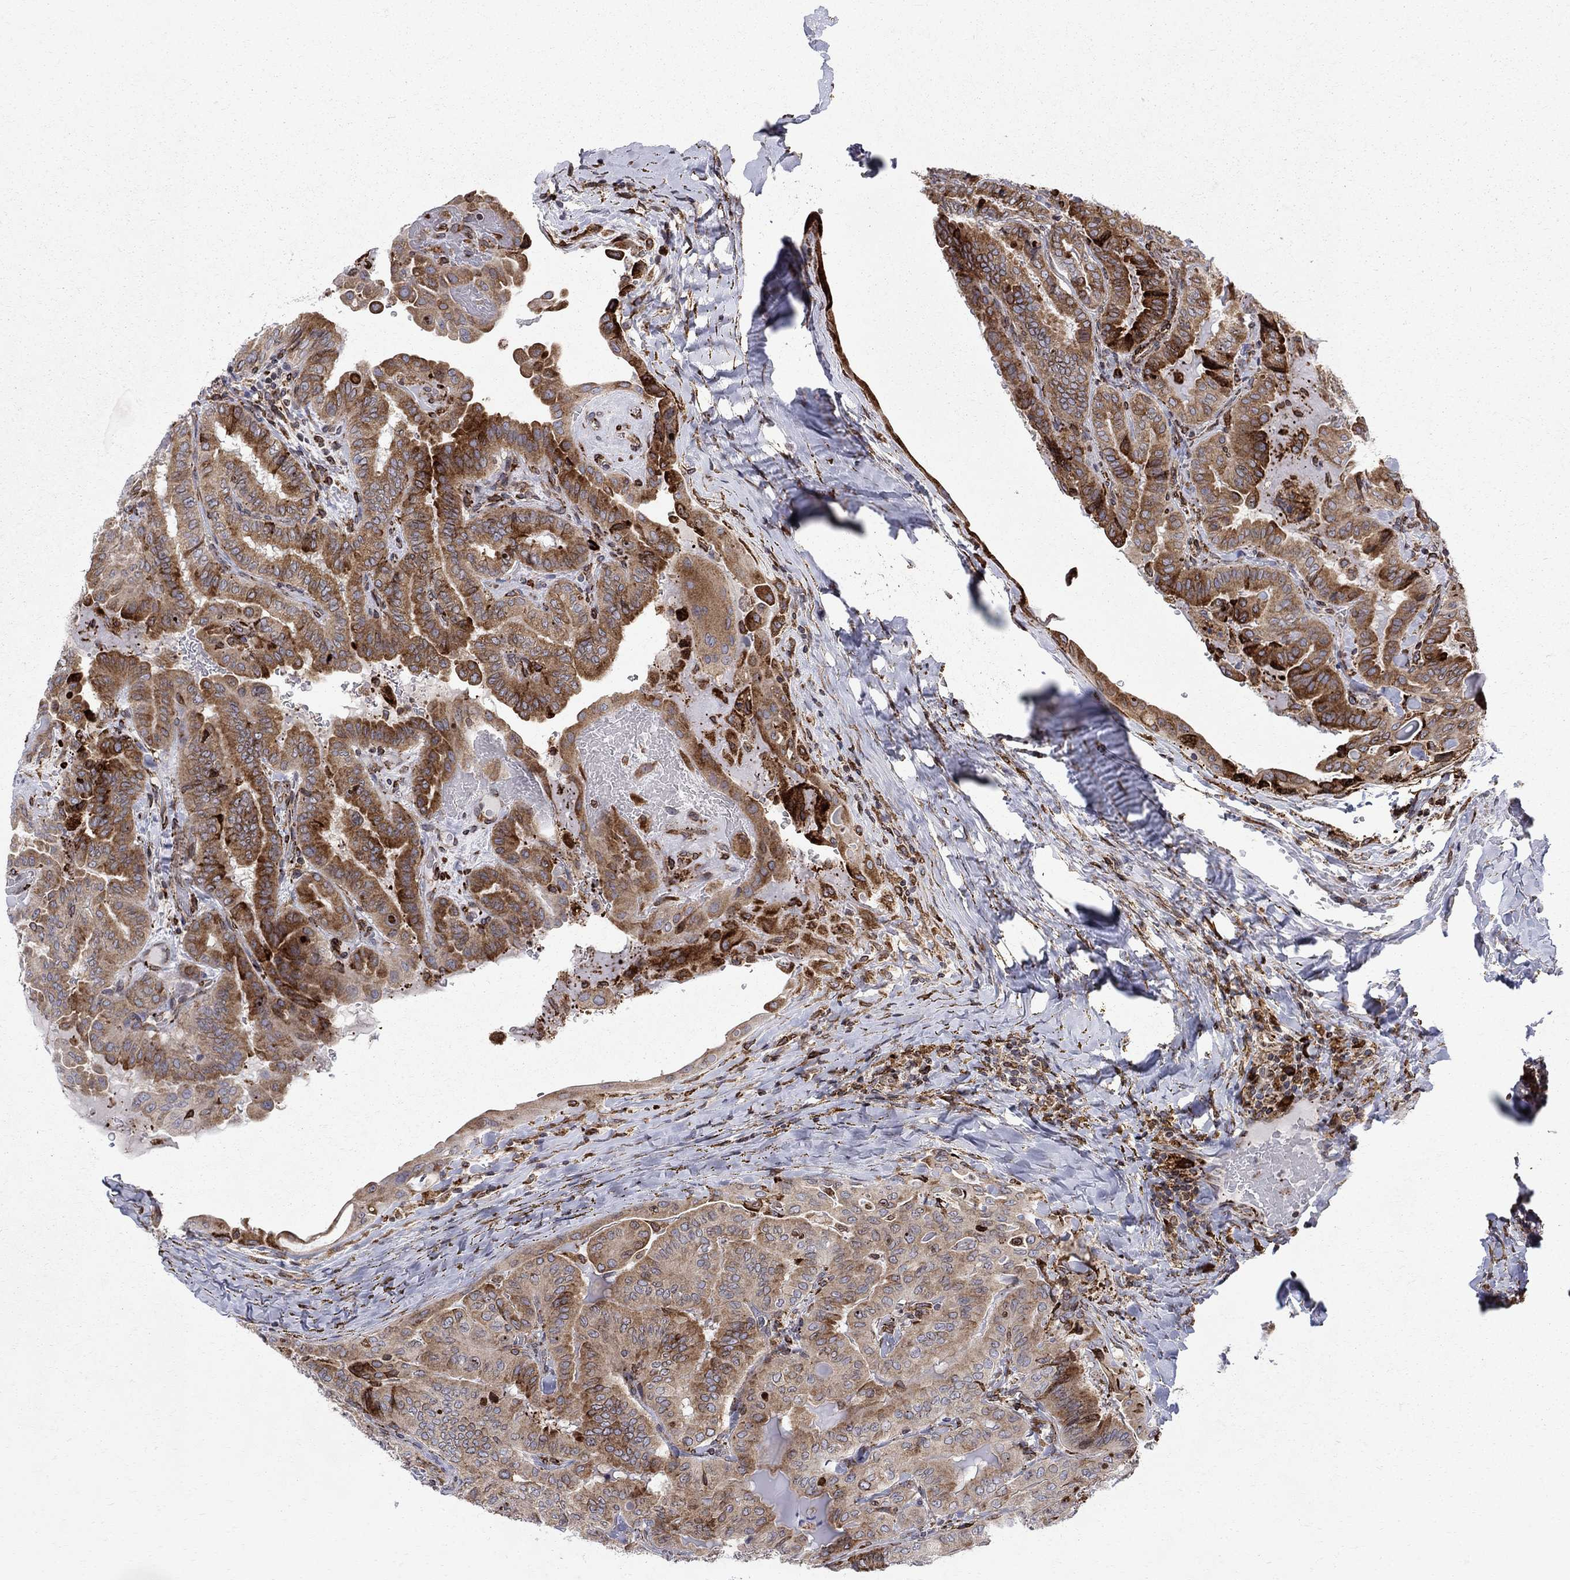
{"staining": {"intensity": "strong", "quantity": "<25%", "location": "cytoplasmic/membranous"}, "tissue": "thyroid cancer", "cell_type": "Tumor cells", "image_type": "cancer", "snomed": [{"axis": "morphology", "description": "Papillary adenocarcinoma, NOS"}, {"axis": "topography", "description": "Thyroid gland"}], "caption": "Tumor cells reveal medium levels of strong cytoplasmic/membranous expression in approximately <25% of cells in human thyroid papillary adenocarcinoma. Using DAB (brown) and hematoxylin (blue) stains, captured at high magnification using brightfield microscopy.", "gene": "CAB39L", "patient": {"sex": "female", "age": 68}}